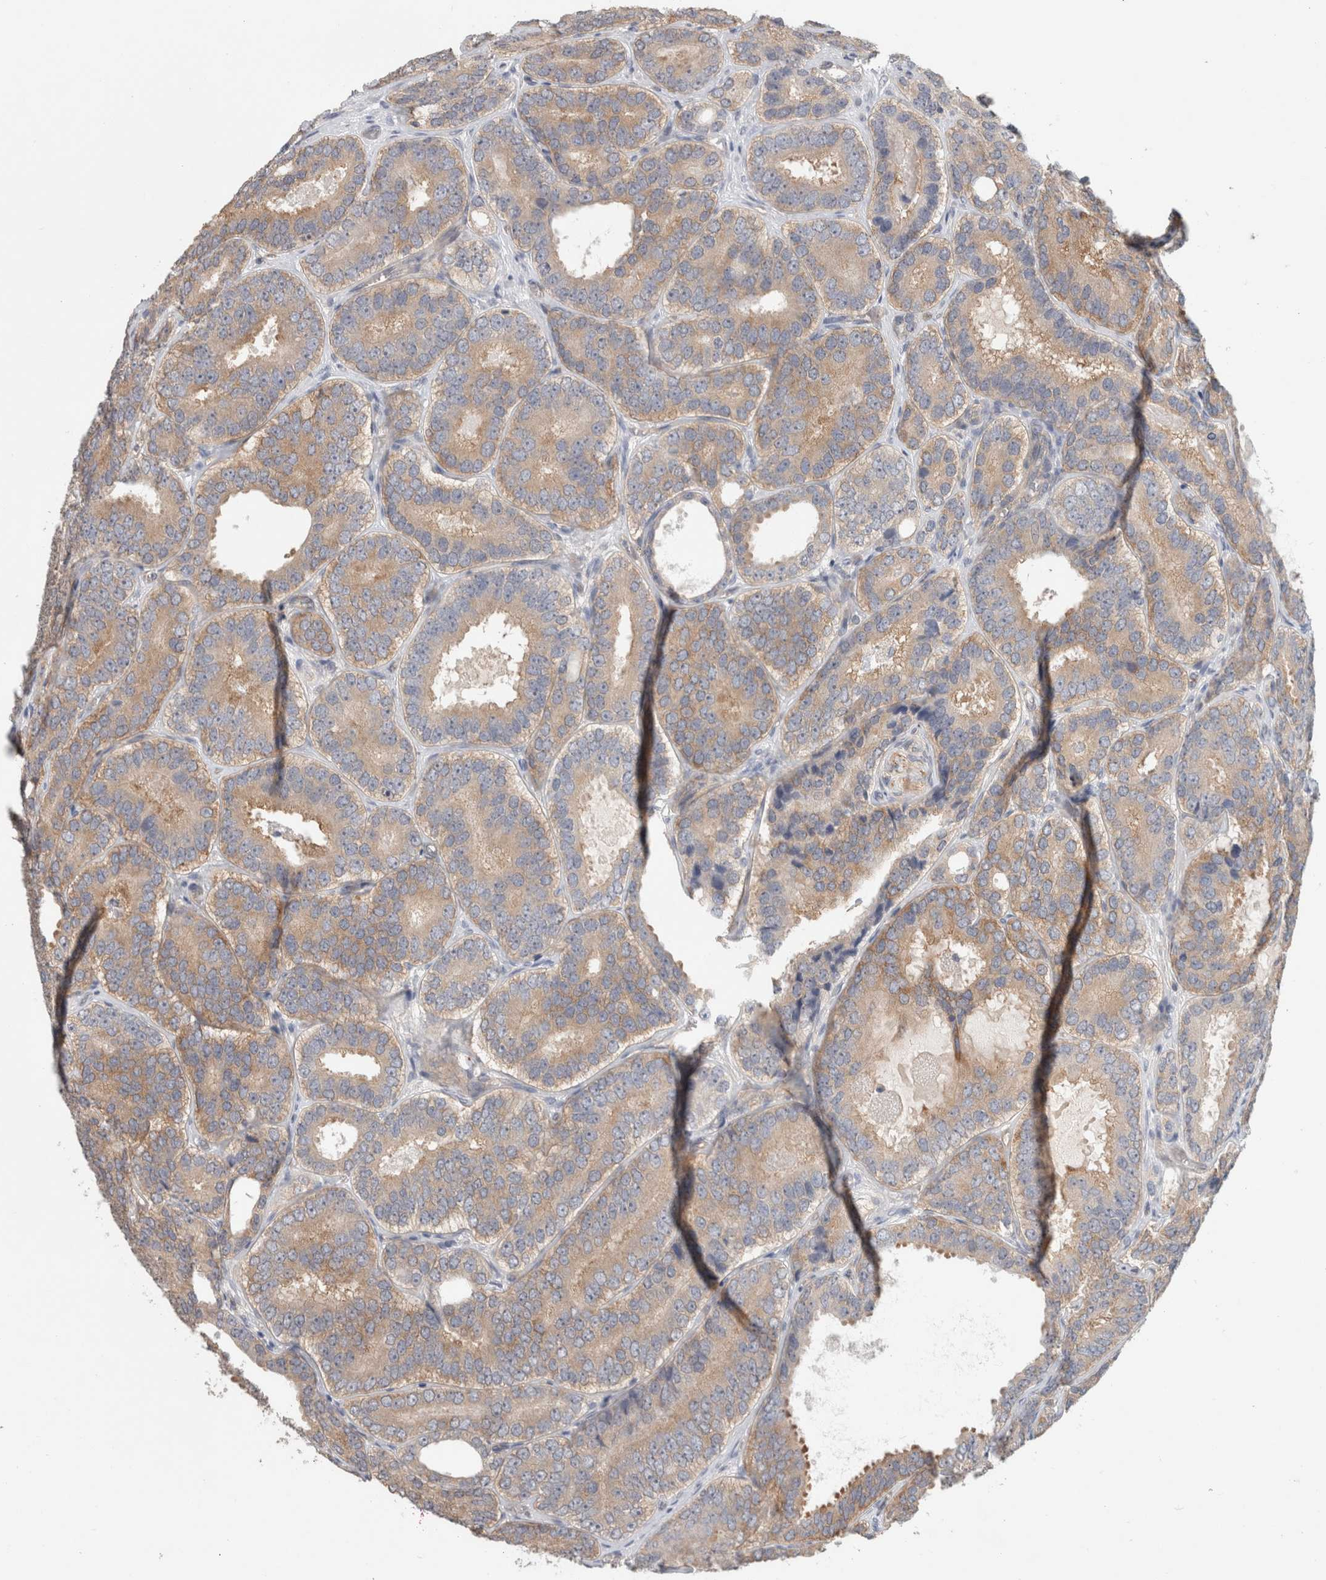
{"staining": {"intensity": "weak", "quantity": "25%-75%", "location": "cytoplasmic/membranous"}, "tissue": "prostate cancer", "cell_type": "Tumor cells", "image_type": "cancer", "snomed": [{"axis": "morphology", "description": "Adenocarcinoma, High grade"}, {"axis": "topography", "description": "Prostate"}], "caption": "A brown stain labels weak cytoplasmic/membranous positivity of a protein in human prostate cancer (adenocarcinoma (high-grade)) tumor cells.", "gene": "RASAL2", "patient": {"sex": "male", "age": 56}}